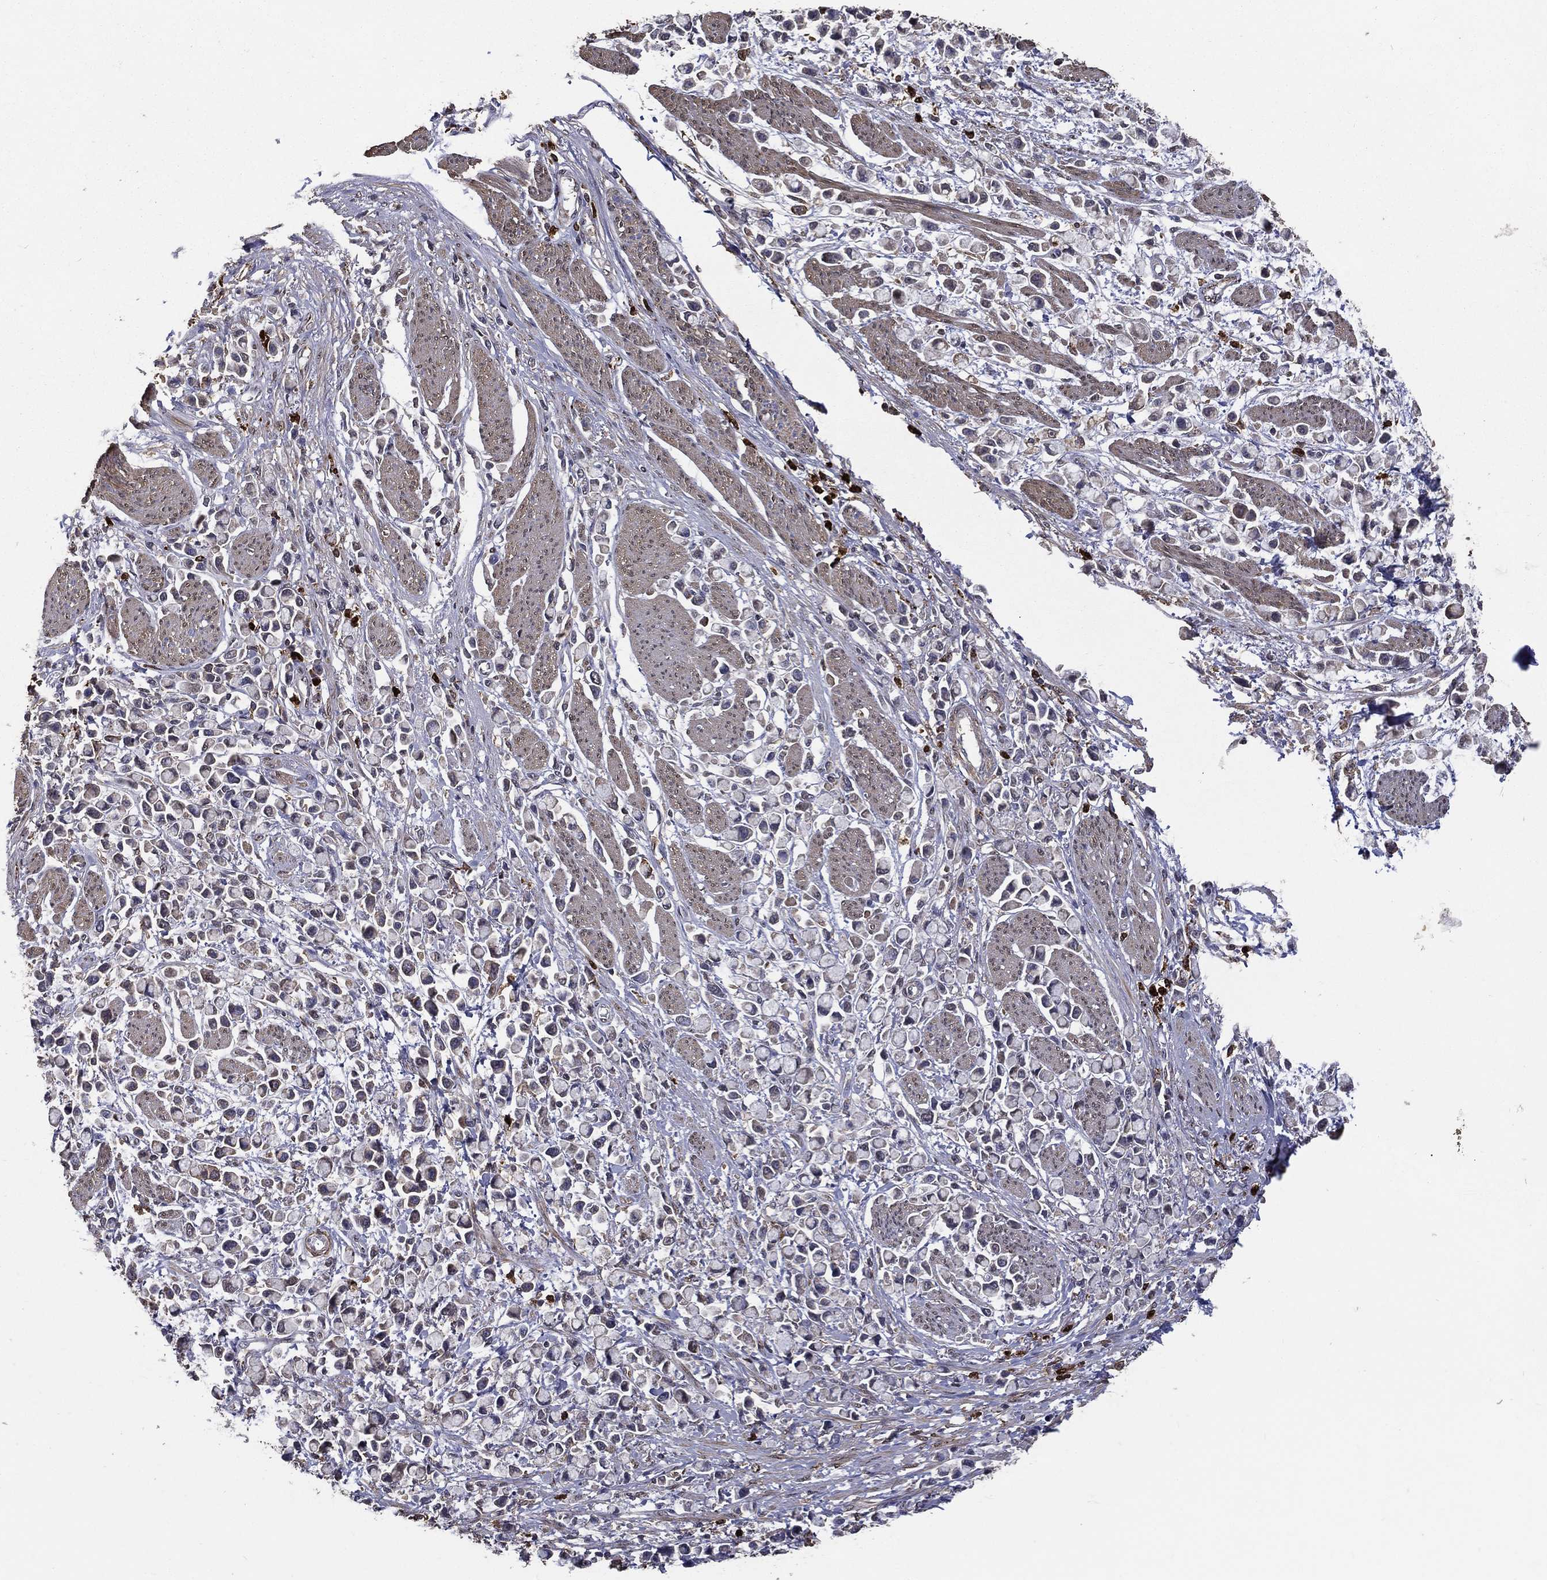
{"staining": {"intensity": "negative", "quantity": "none", "location": "none"}, "tissue": "stomach cancer", "cell_type": "Tumor cells", "image_type": "cancer", "snomed": [{"axis": "morphology", "description": "Adenocarcinoma, NOS"}, {"axis": "topography", "description": "Stomach"}], "caption": "Immunohistochemical staining of stomach cancer (adenocarcinoma) demonstrates no significant staining in tumor cells.", "gene": "GPR183", "patient": {"sex": "female", "age": 81}}